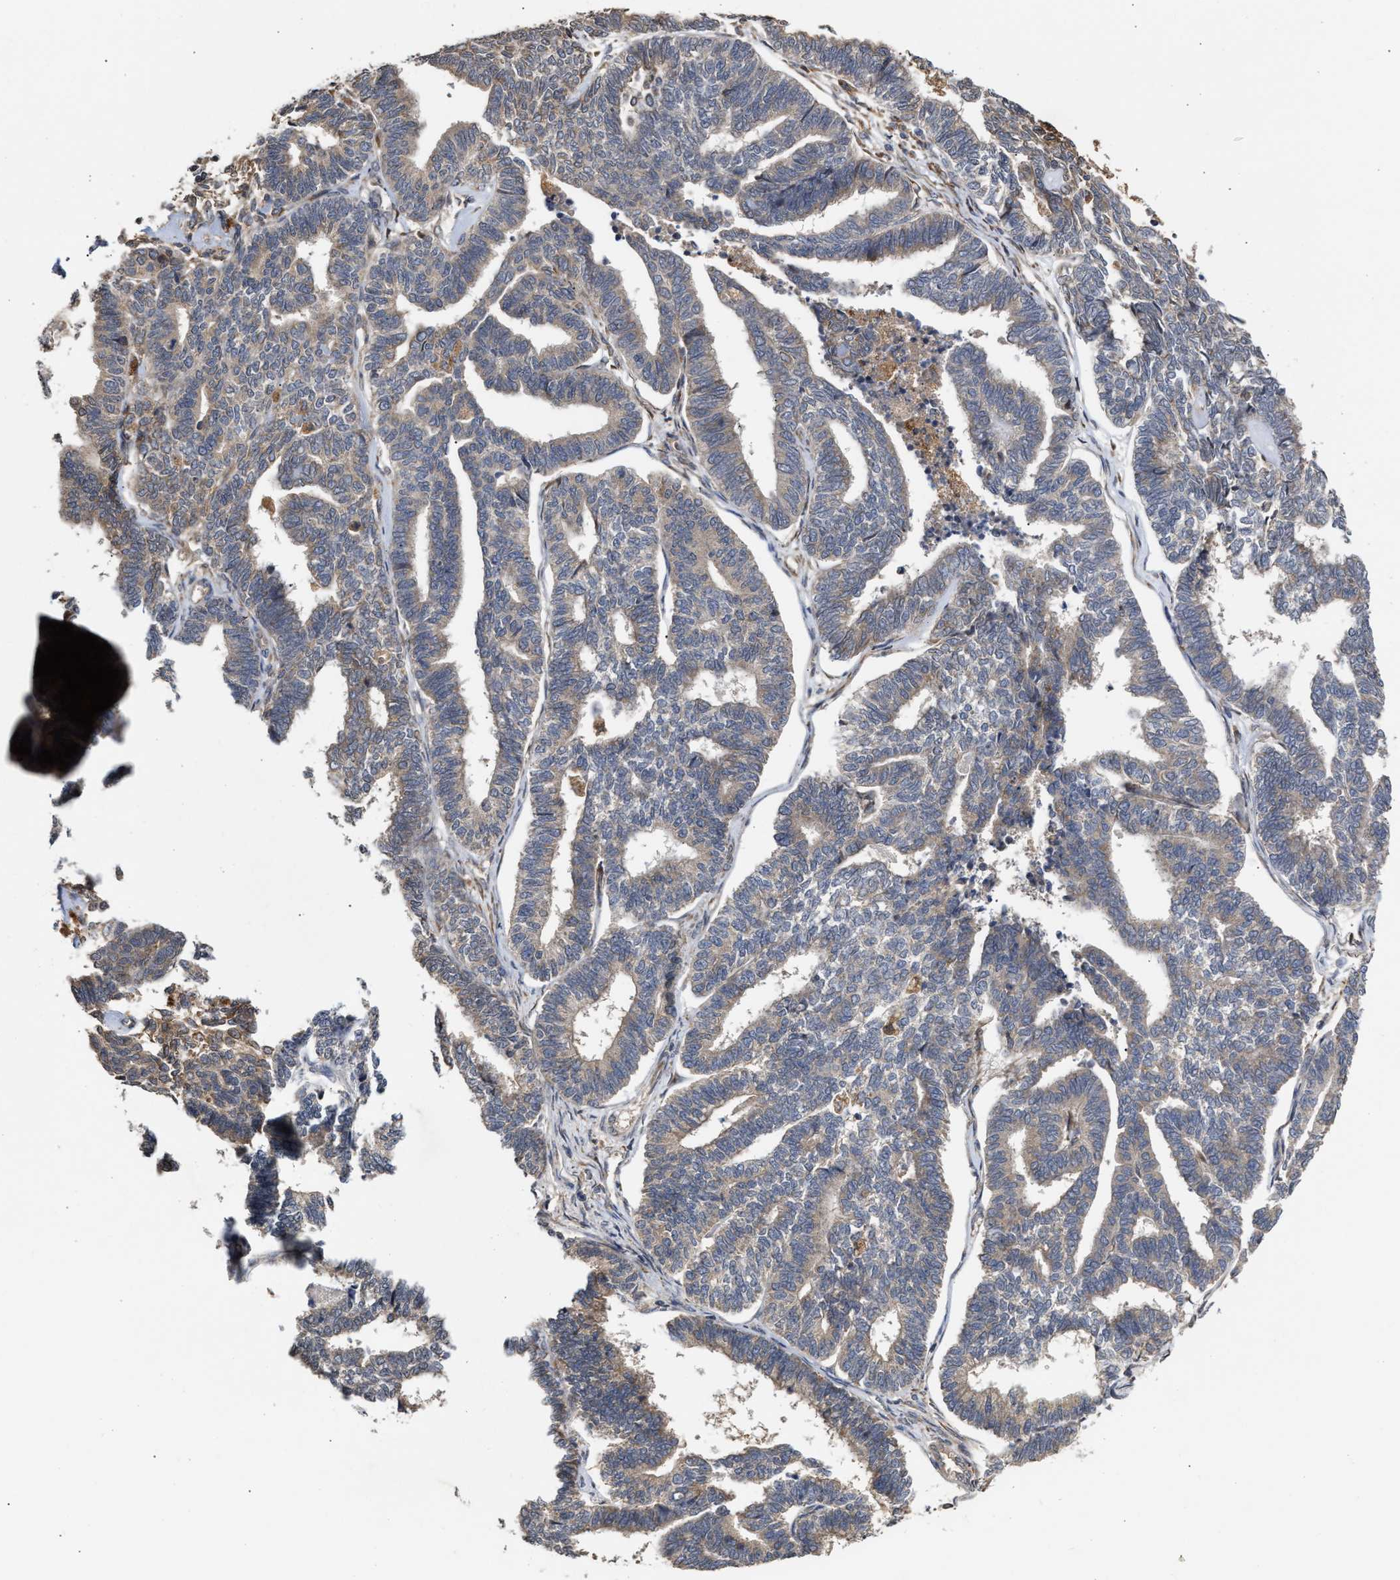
{"staining": {"intensity": "weak", "quantity": "25%-75%", "location": "cytoplasmic/membranous"}, "tissue": "endometrial cancer", "cell_type": "Tumor cells", "image_type": "cancer", "snomed": [{"axis": "morphology", "description": "Adenocarcinoma, NOS"}, {"axis": "topography", "description": "Endometrium"}], "caption": "DAB immunohistochemical staining of human endometrial cancer exhibits weak cytoplasmic/membranous protein staining in approximately 25%-75% of tumor cells.", "gene": "SAR1A", "patient": {"sex": "female", "age": 70}}